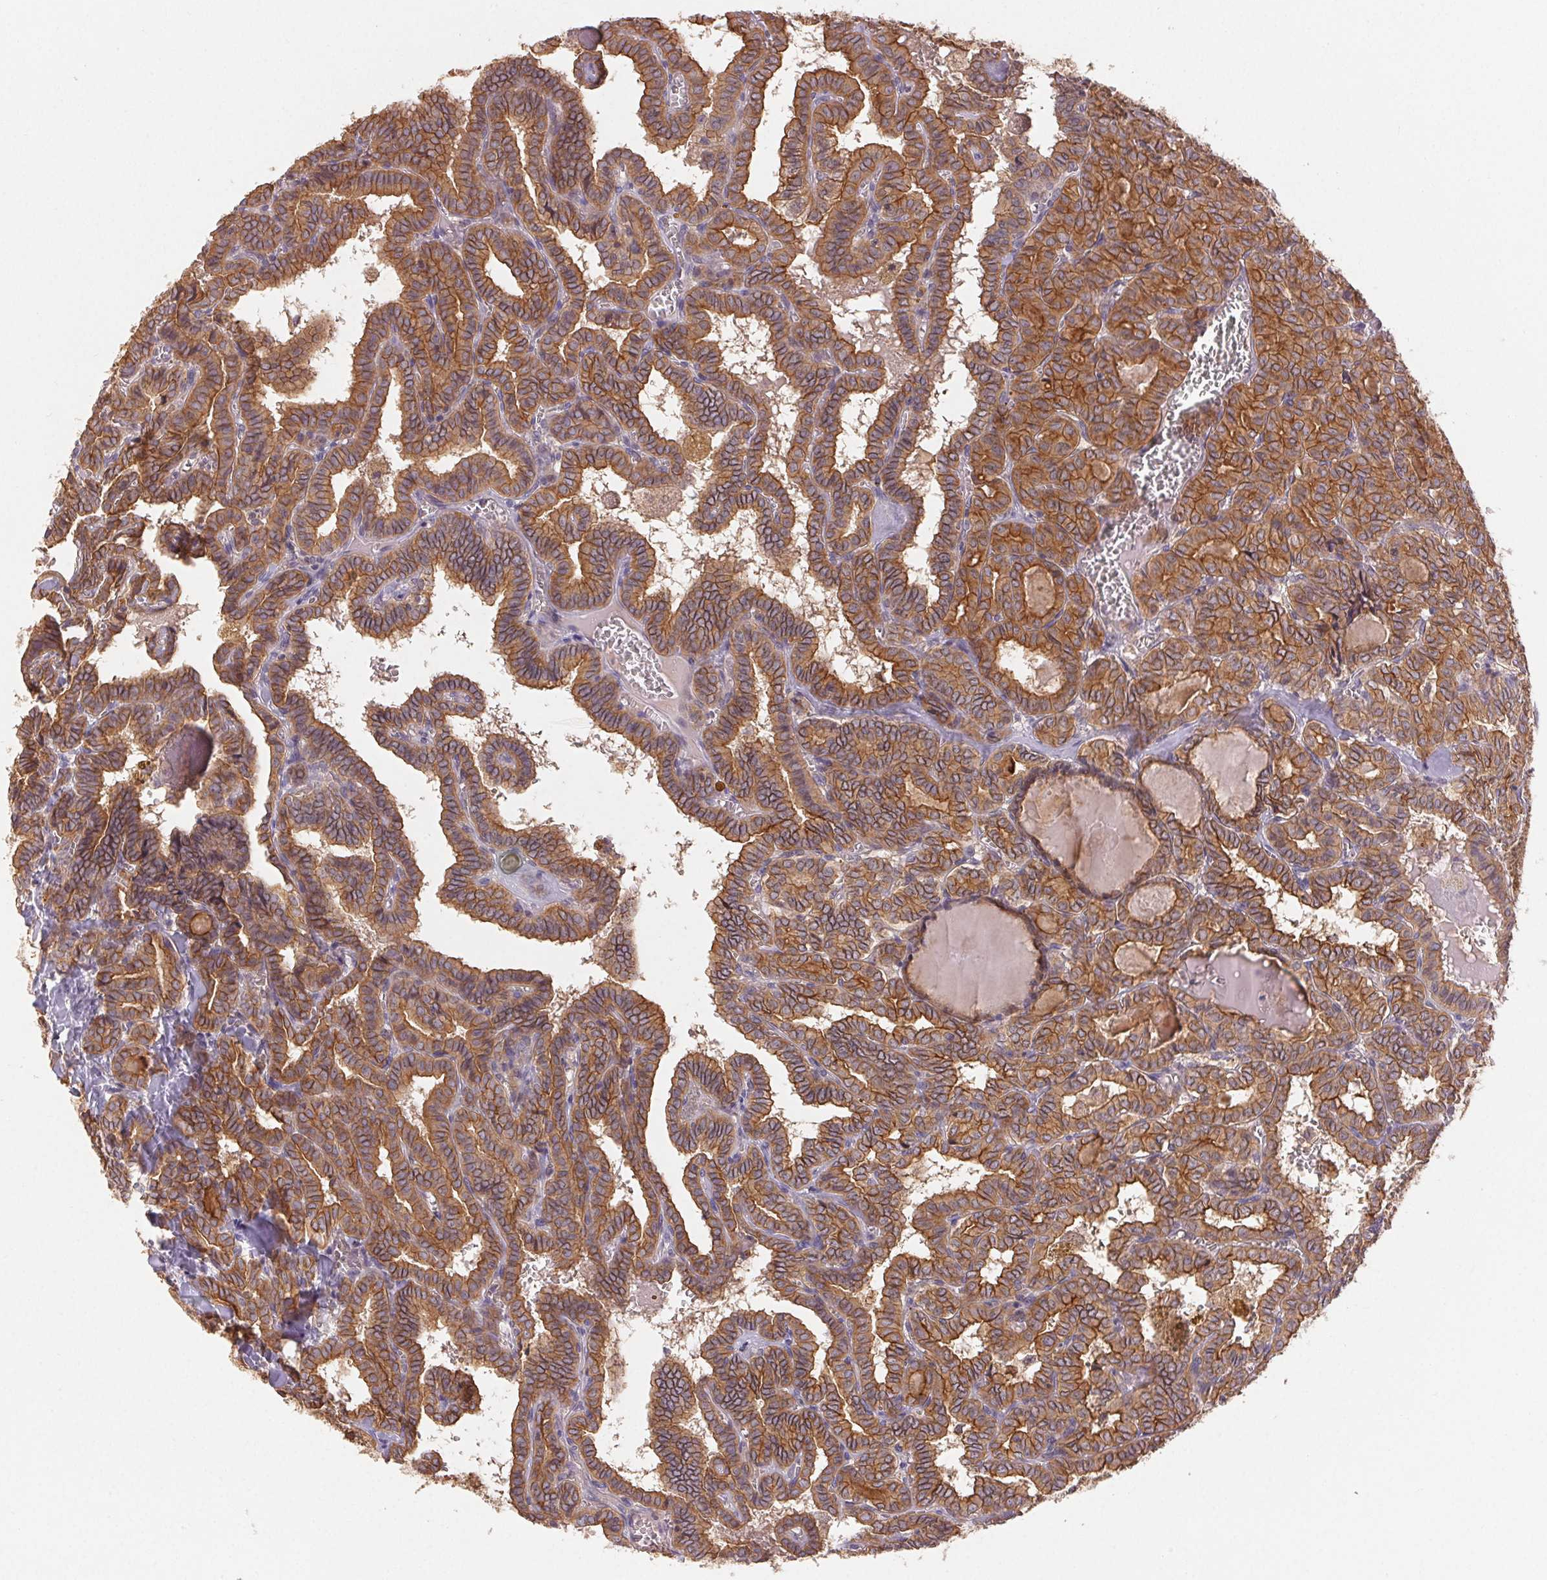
{"staining": {"intensity": "strong", "quantity": ">75%", "location": "cytoplasmic/membranous"}, "tissue": "thyroid cancer", "cell_type": "Tumor cells", "image_type": "cancer", "snomed": [{"axis": "morphology", "description": "Papillary adenocarcinoma, NOS"}, {"axis": "topography", "description": "Thyroid gland"}], "caption": "Protein analysis of thyroid cancer tissue displays strong cytoplasmic/membranous expression in approximately >75% of tumor cells. (Brightfield microscopy of DAB IHC at high magnification).", "gene": "MAPKAPK2", "patient": {"sex": "female", "age": 39}}